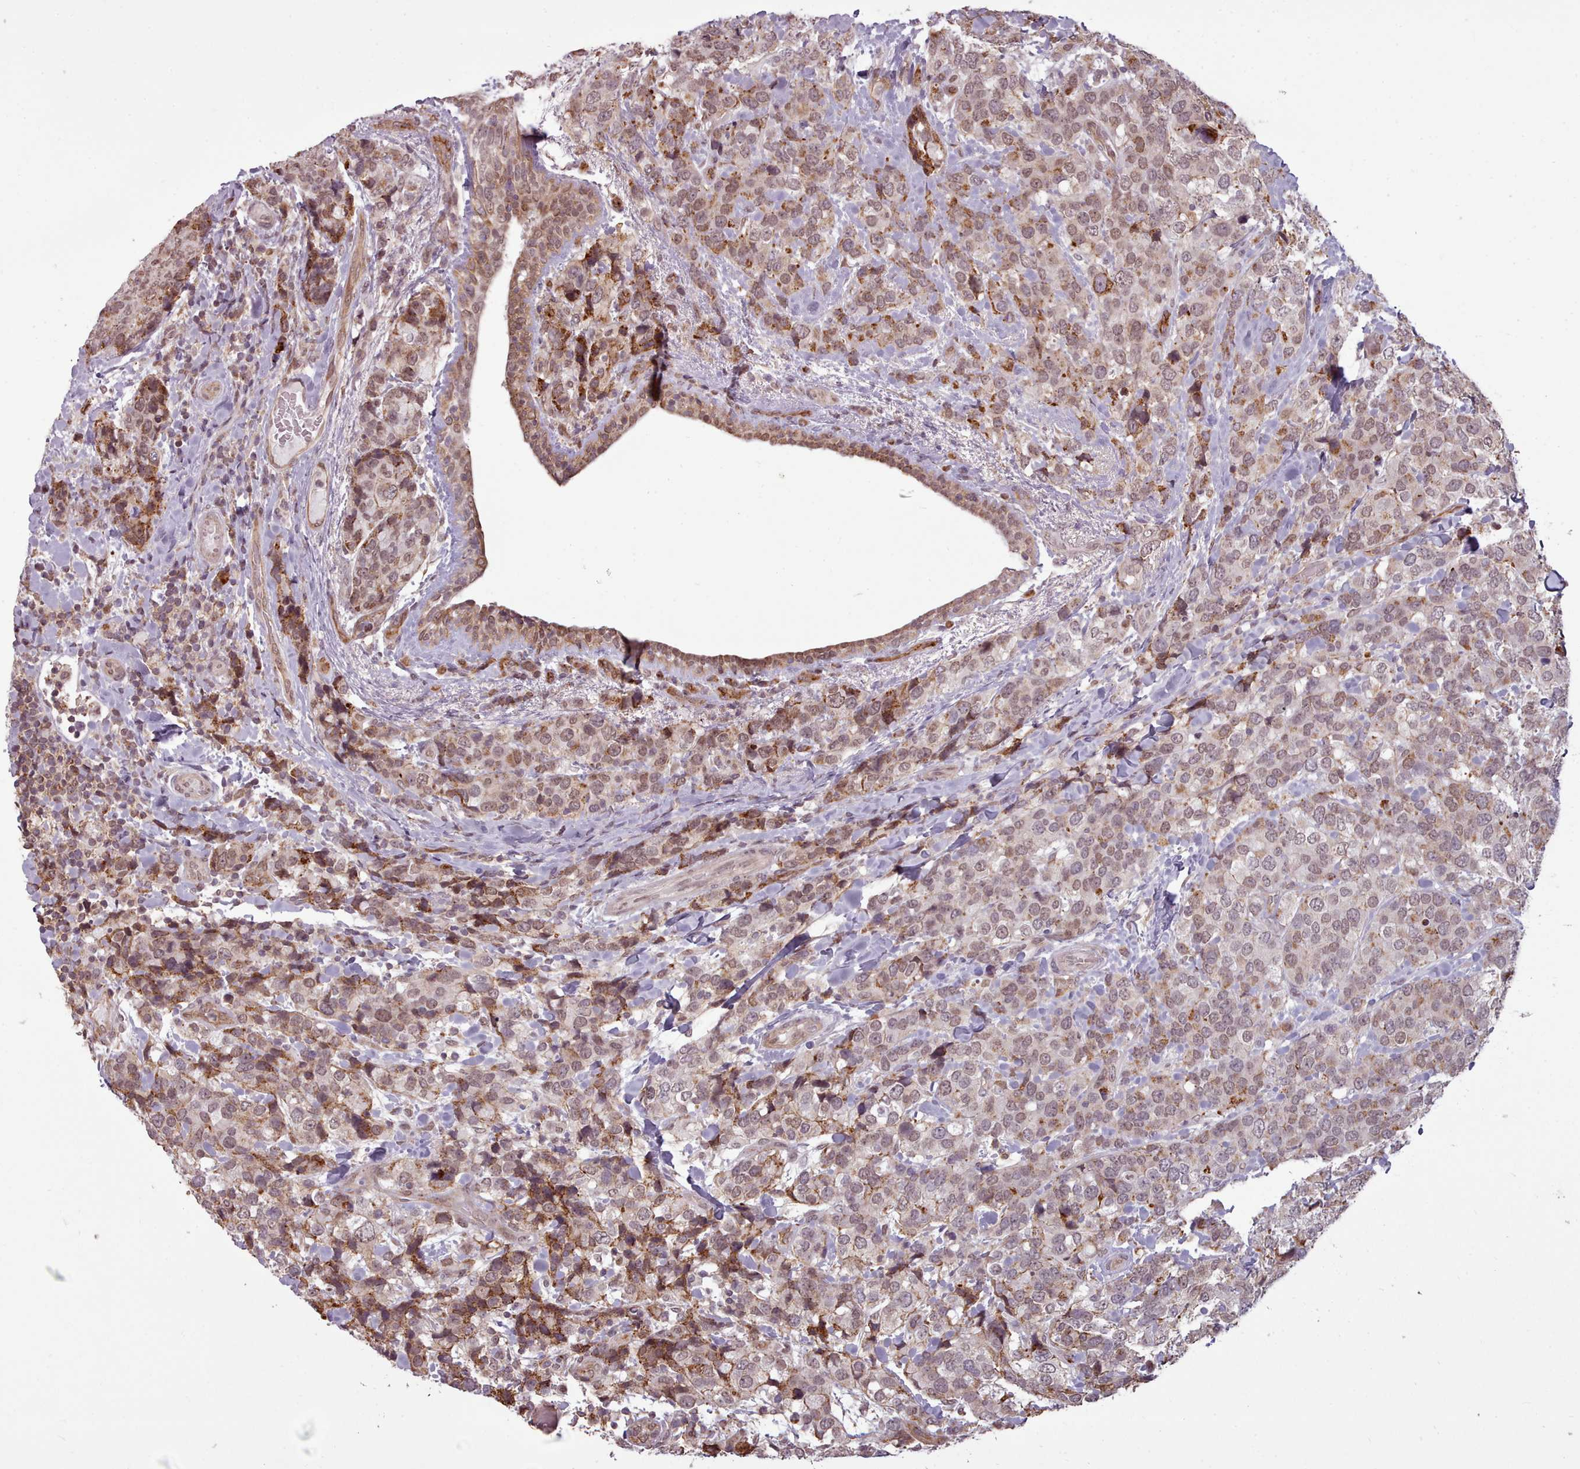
{"staining": {"intensity": "moderate", "quantity": ">75%", "location": "cytoplasmic/membranous,nuclear"}, "tissue": "breast cancer", "cell_type": "Tumor cells", "image_type": "cancer", "snomed": [{"axis": "morphology", "description": "Lobular carcinoma"}, {"axis": "topography", "description": "Breast"}], "caption": "The image demonstrates a brown stain indicating the presence of a protein in the cytoplasmic/membranous and nuclear of tumor cells in breast cancer.", "gene": "ZMYM4", "patient": {"sex": "female", "age": 59}}